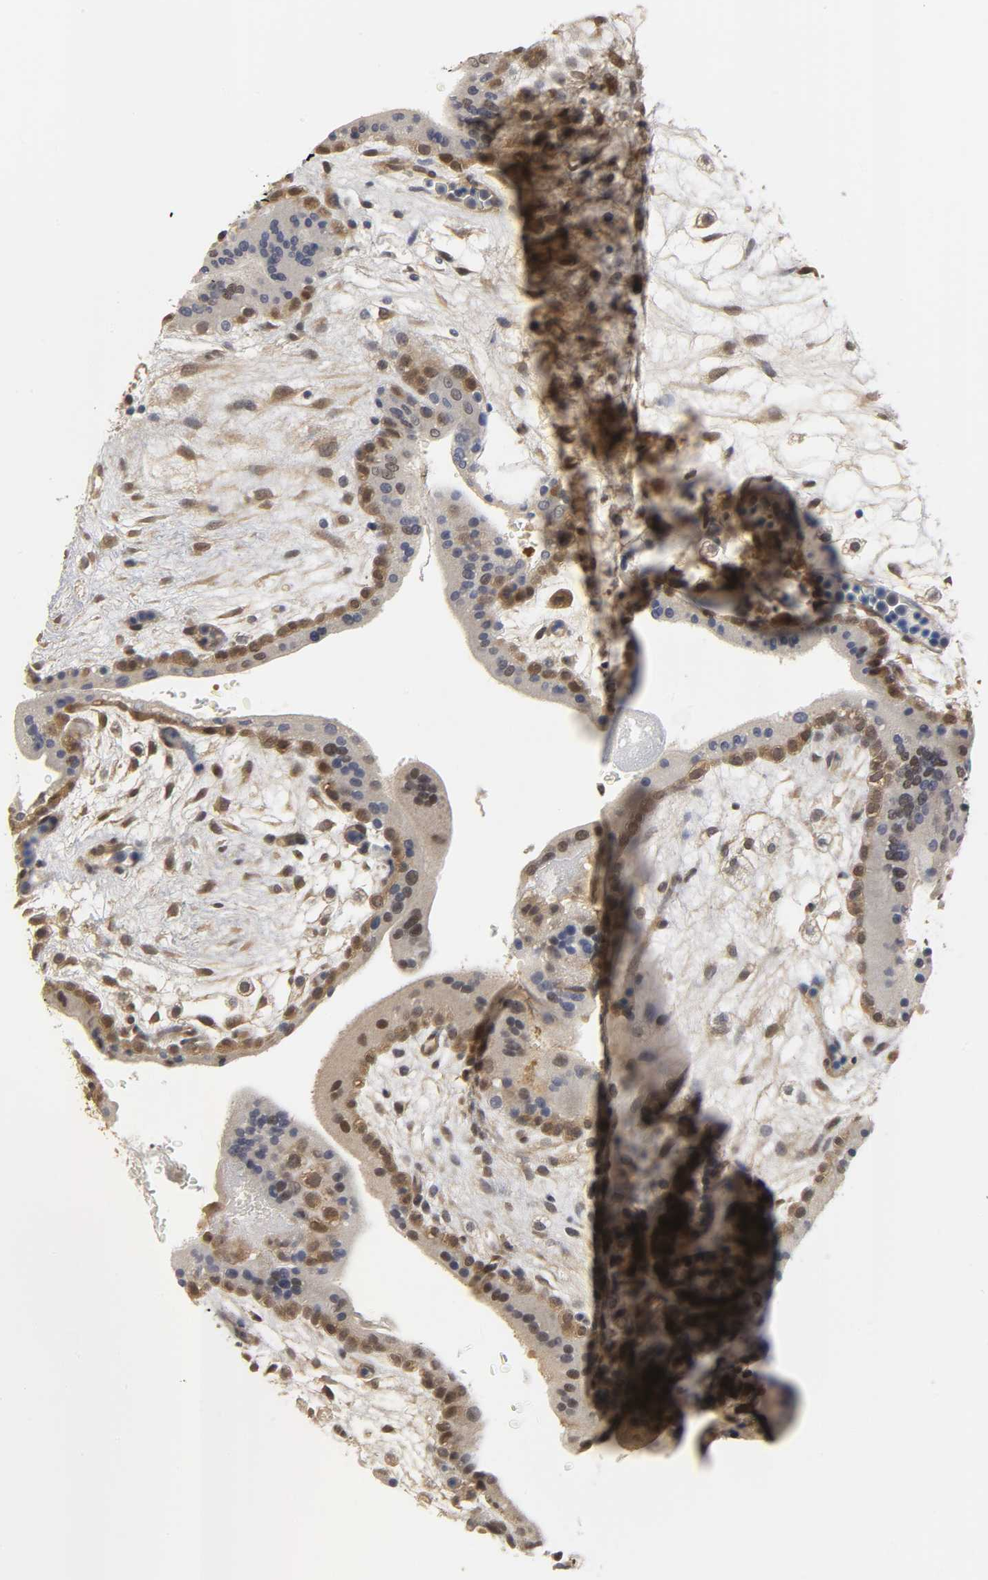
{"staining": {"intensity": "moderate", "quantity": "25%-75%", "location": "cytoplasmic/membranous,nuclear"}, "tissue": "placenta", "cell_type": "Trophoblastic cells", "image_type": "normal", "snomed": [{"axis": "morphology", "description": "Normal tissue, NOS"}, {"axis": "topography", "description": "Placenta"}], "caption": "Protein staining demonstrates moderate cytoplasmic/membranous,nuclear positivity in approximately 25%-75% of trophoblastic cells in unremarkable placenta. The protein of interest is stained brown, and the nuclei are stained in blue (DAB (3,3'-diaminobenzidine) IHC with brightfield microscopy, high magnification).", "gene": "PARK7", "patient": {"sex": "female", "age": 35}}